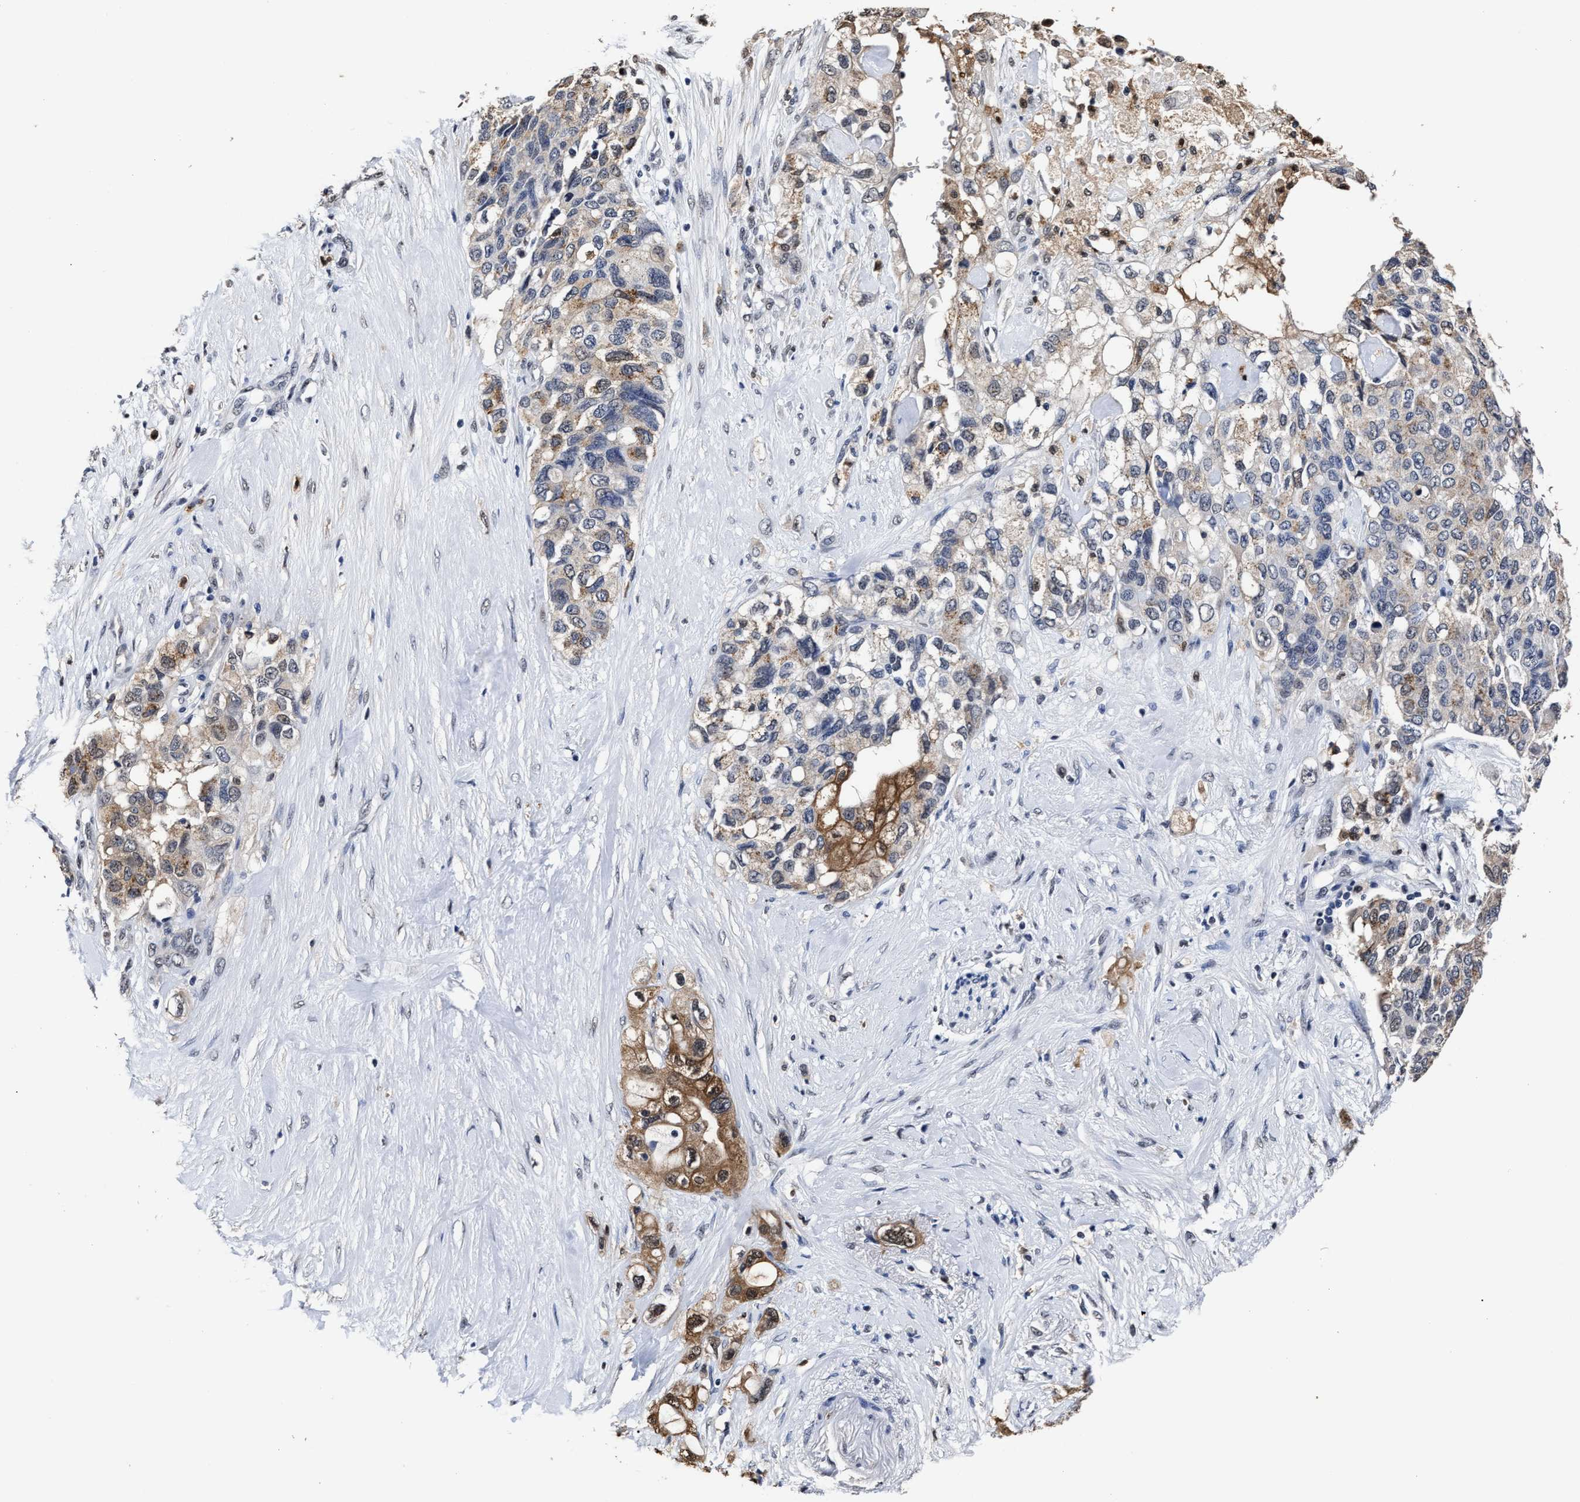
{"staining": {"intensity": "moderate", "quantity": "25%-75%", "location": "cytoplasmic/membranous"}, "tissue": "pancreatic cancer", "cell_type": "Tumor cells", "image_type": "cancer", "snomed": [{"axis": "morphology", "description": "Adenocarcinoma, NOS"}, {"axis": "topography", "description": "Pancreas"}], "caption": "DAB immunohistochemical staining of human pancreatic cancer (adenocarcinoma) shows moderate cytoplasmic/membranous protein expression in about 25%-75% of tumor cells.", "gene": "PRPF4B", "patient": {"sex": "female", "age": 56}}